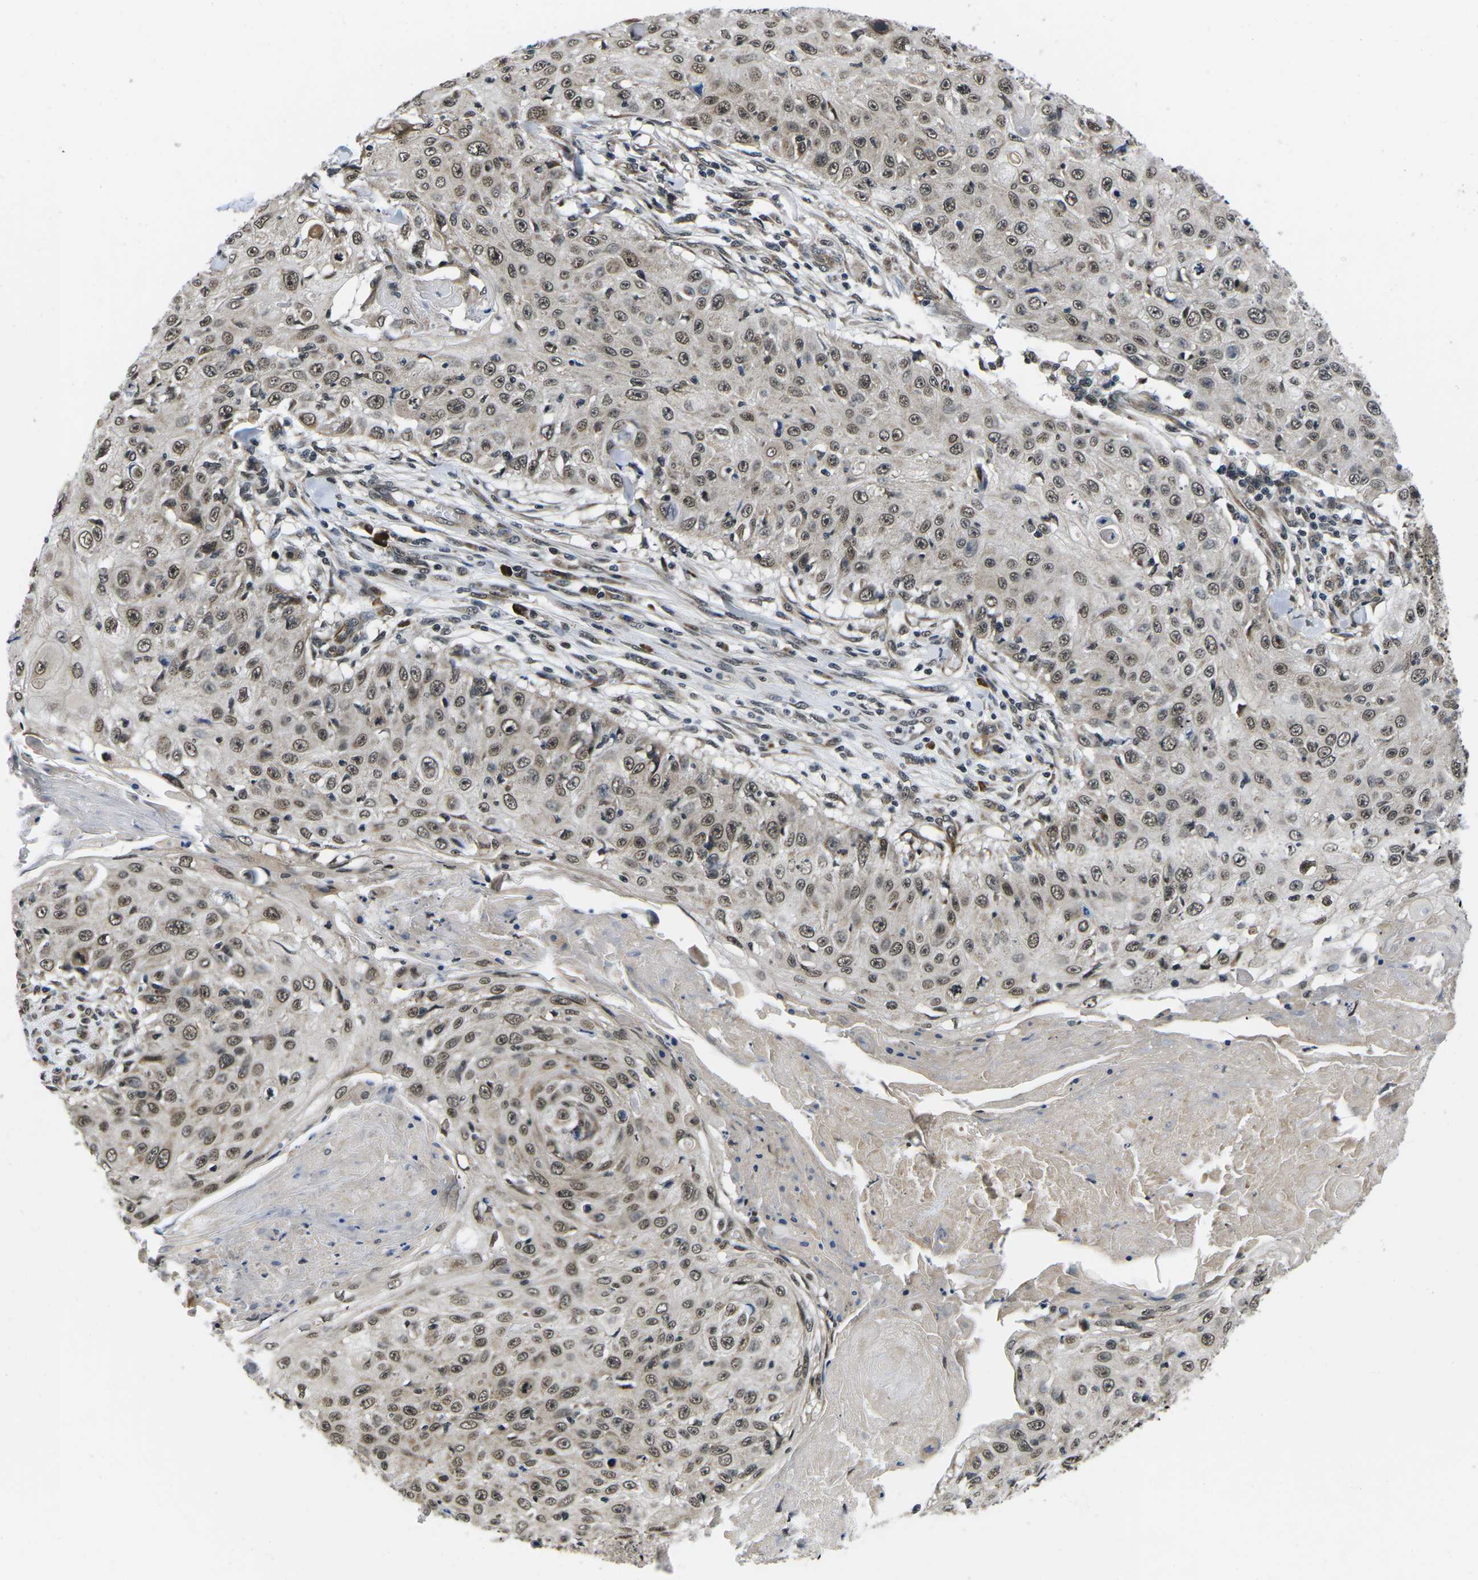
{"staining": {"intensity": "weak", "quantity": ">75%", "location": "nuclear"}, "tissue": "skin cancer", "cell_type": "Tumor cells", "image_type": "cancer", "snomed": [{"axis": "morphology", "description": "Squamous cell carcinoma, NOS"}, {"axis": "topography", "description": "Skin"}], "caption": "The photomicrograph reveals staining of skin cancer (squamous cell carcinoma), revealing weak nuclear protein staining (brown color) within tumor cells.", "gene": "CCNE1", "patient": {"sex": "male", "age": 86}}